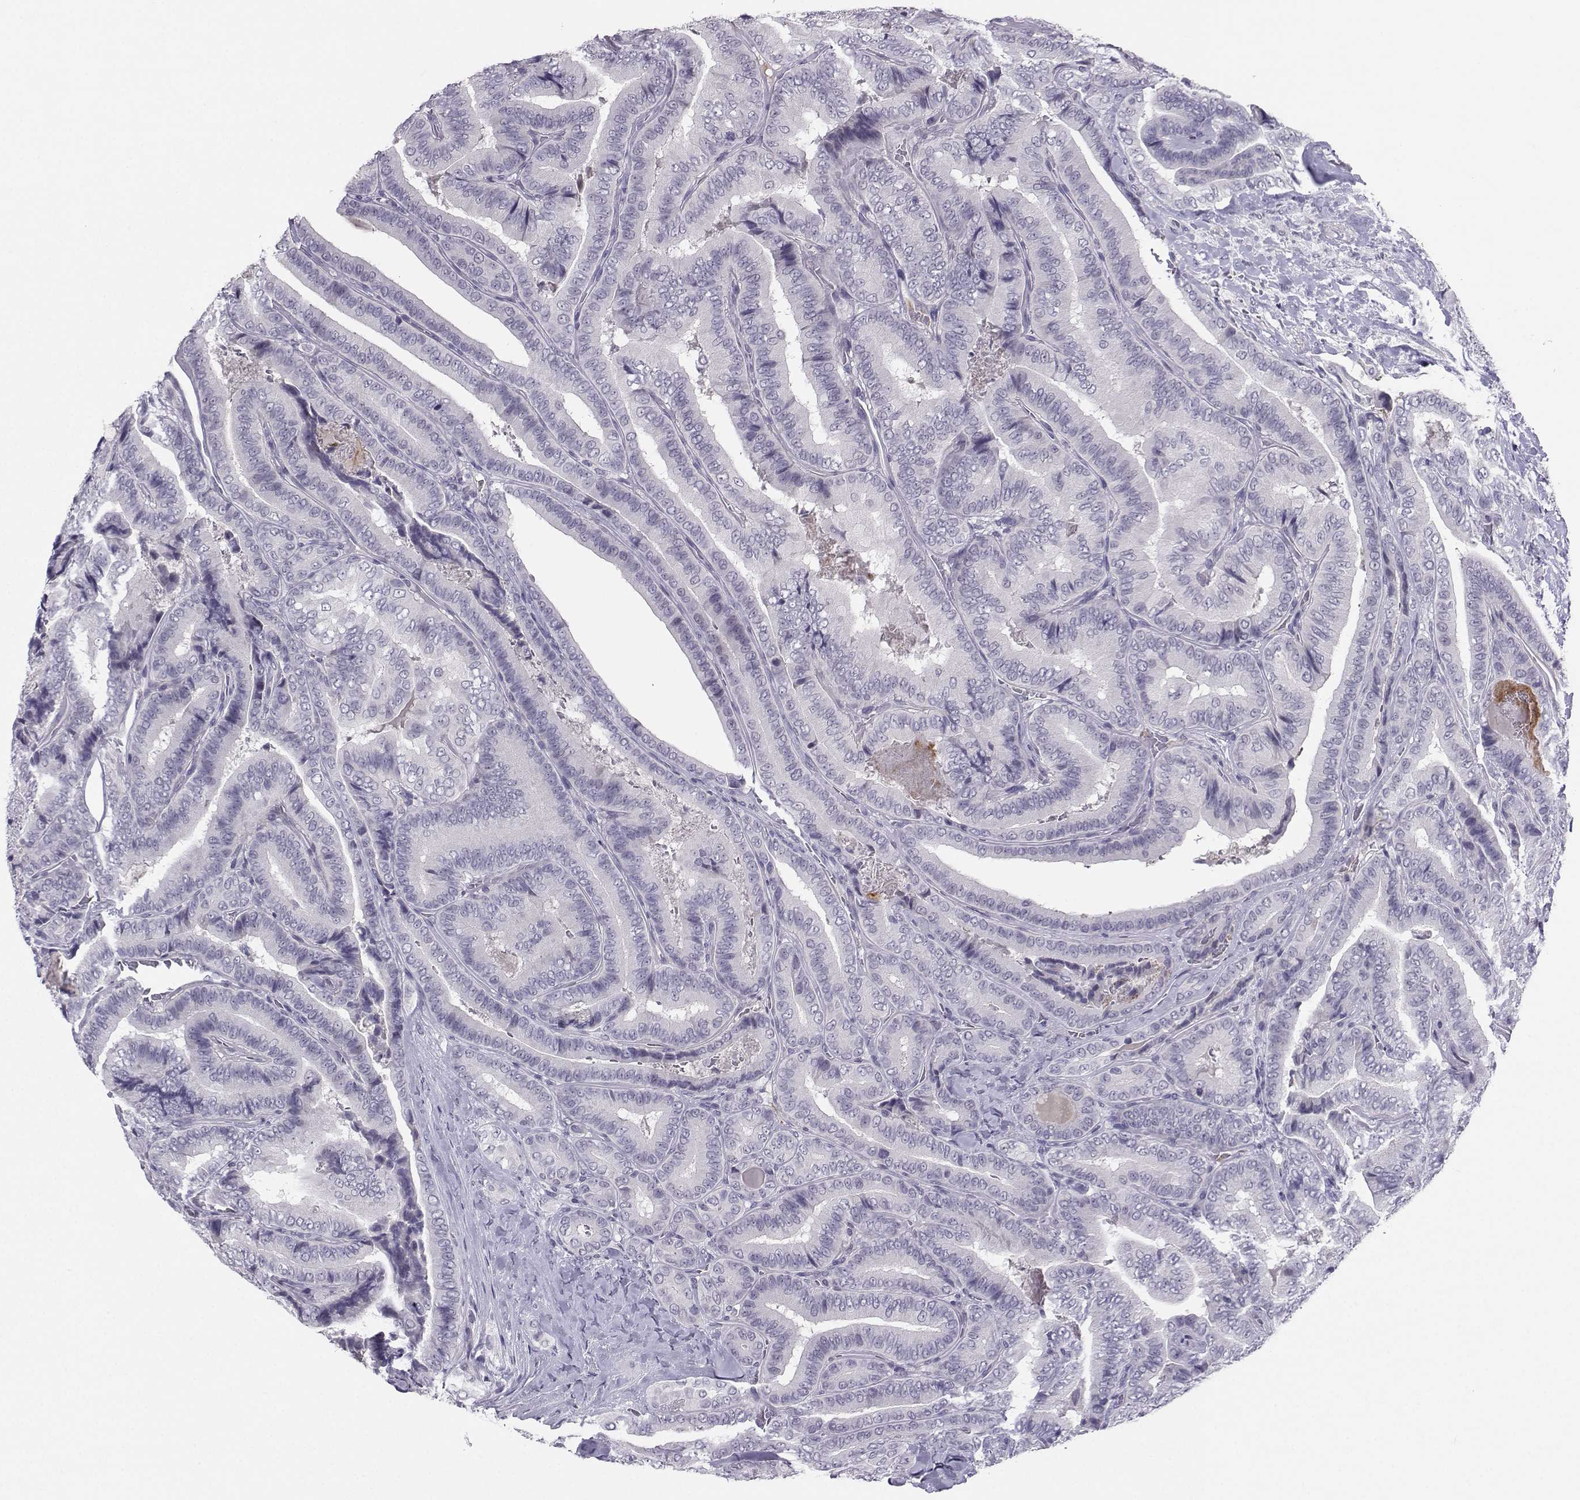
{"staining": {"intensity": "negative", "quantity": "none", "location": "none"}, "tissue": "thyroid cancer", "cell_type": "Tumor cells", "image_type": "cancer", "snomed": [{"axis": "morphology", "description": "Papillary adenocarcinoma, NOS"}, {"axis": "topography", "description": "Thyroid gland"}], "caption": "This photomicrograph is of thyroid papillary adenocarcinoma stained with IHC to label a protein in brown with the nuclei are counter-stained blue. There is no staining in tumor cells. (Stains: DAB IHC with hematoxylin counter stain, Microscopy: brightfield microscopy at high magnification).", "gene": "LHX1", "patient": {"sex": "male", "age": 61}}